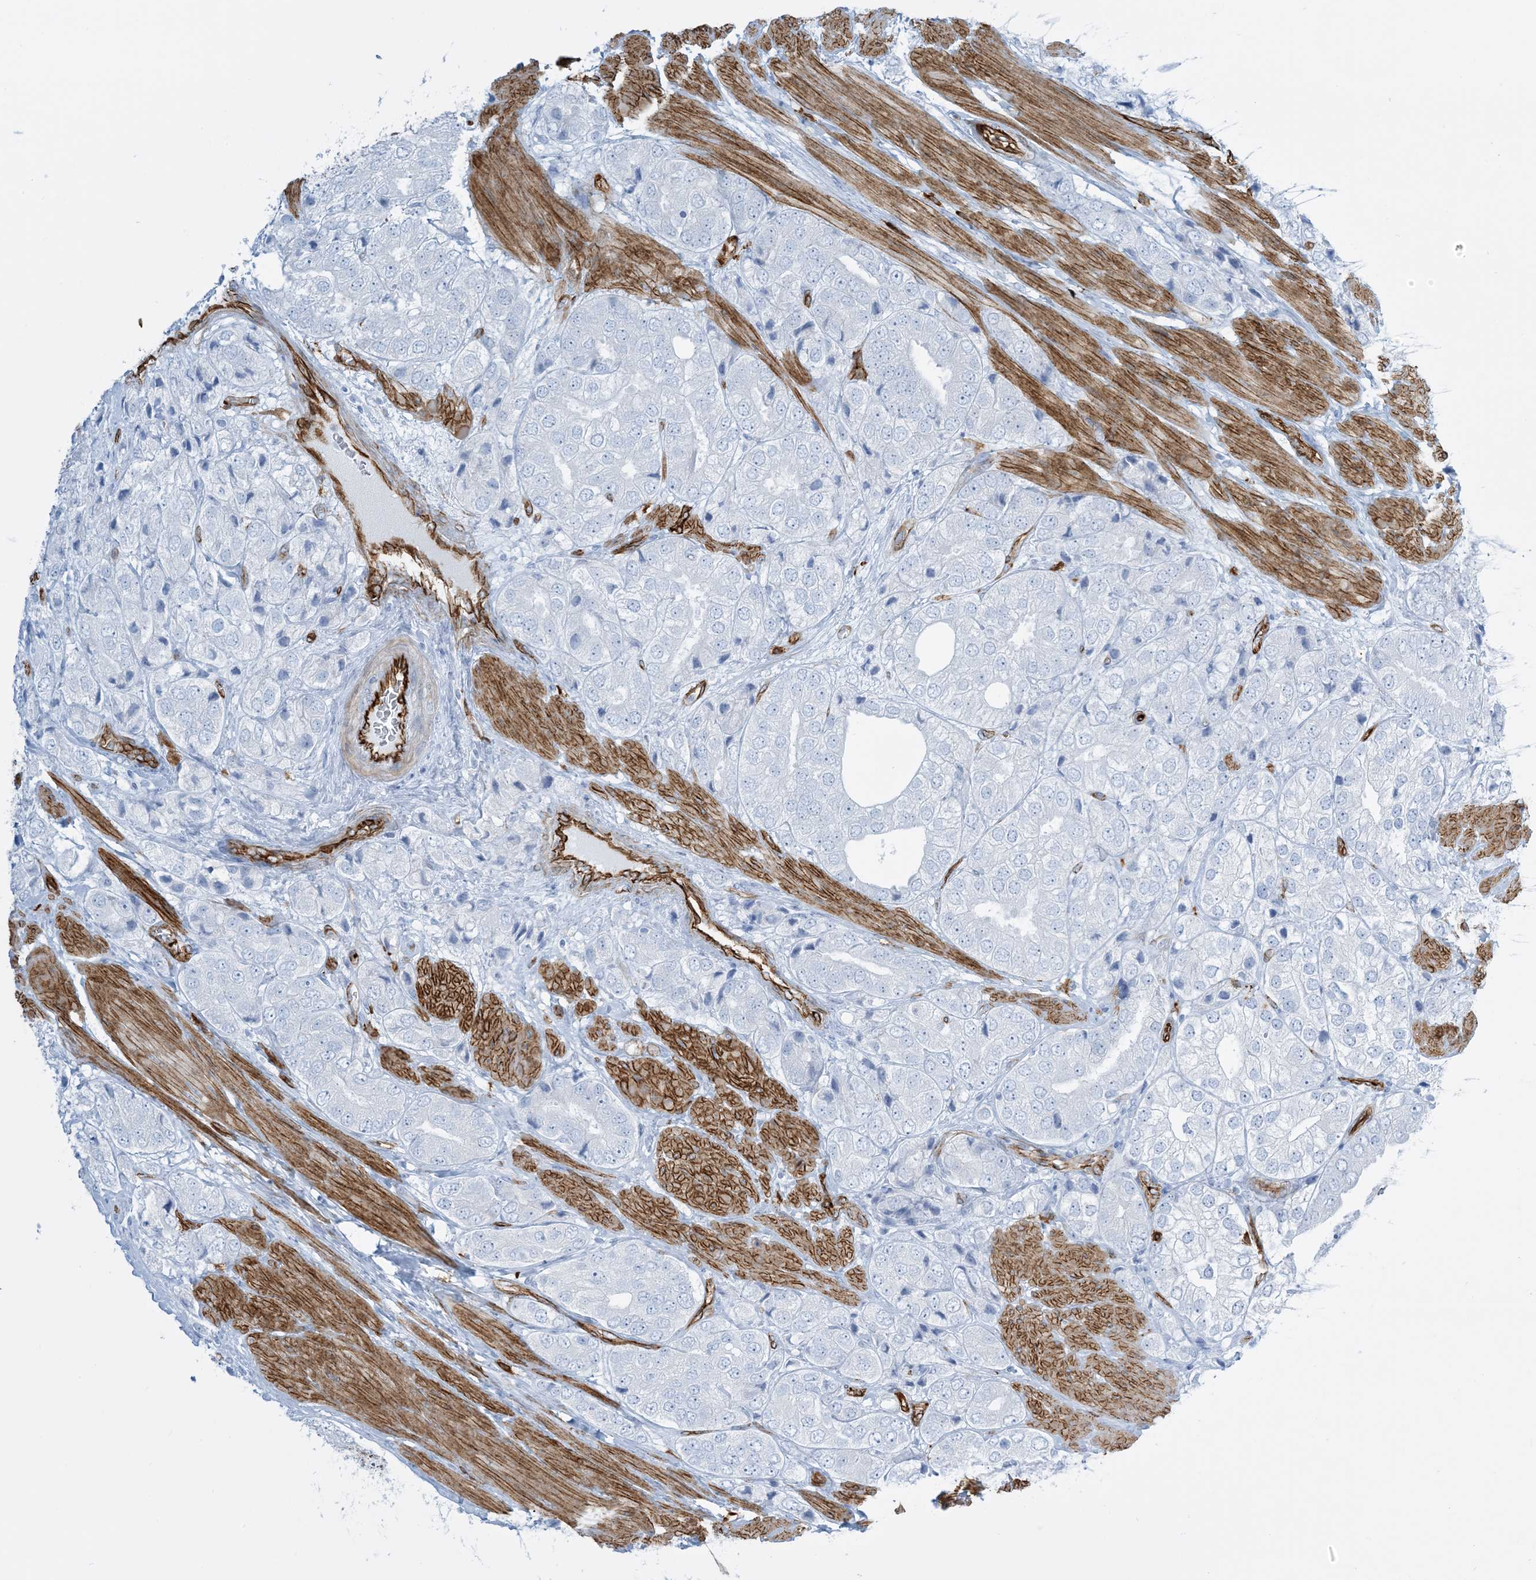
{"staining": {"intensity": "negative", "quantity": "none", "location": "none"}, "tissue": "prostate cancer", "cell_type": "Tumor cells", "image_type": "cancer", "snomed": [{"axis": "morphology", "description": "Adenocarcinoma, High grade"}, {"axis": "topography", "description": "Prostate"}], "caption": "This is a micrograph of immunohistochemistry staining of prostate cancer, which shows no staining in tumor cells. (Brightfield microscopy of DAB (3,3'-diaminobenzidine) IHC at high magnification).", "gene": "EPS8L3", "patient": {"sex": "male", "age": 50}}